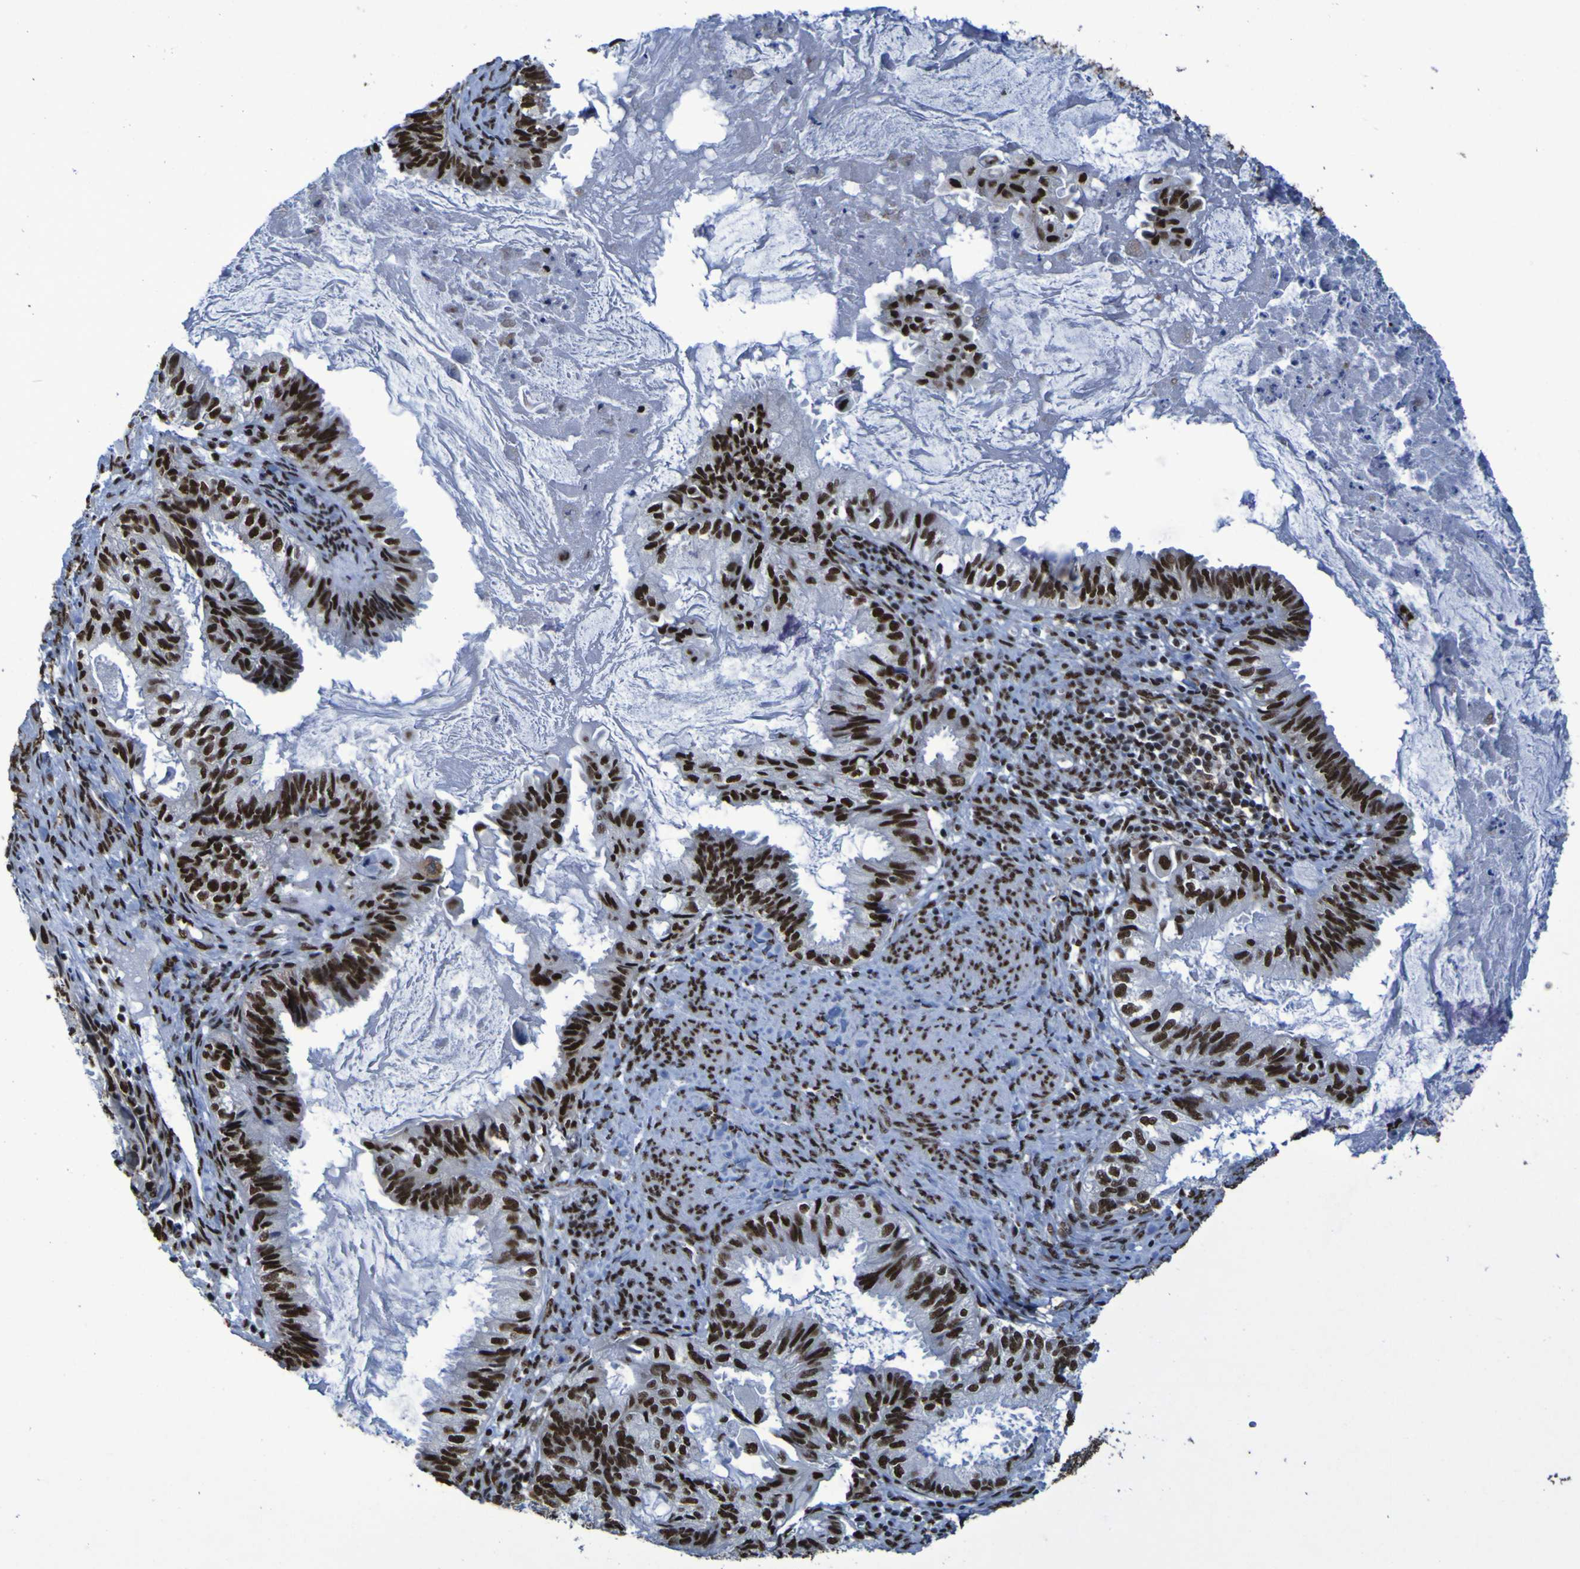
{"staining": {"intensity": "strong", "quantity": ">75%", "location": "nuclear"}, "tissue": "cervical cancer", "cell_type": "Tumor cells", "image_type": "cancer", "snomed": [{"axis": "morphology", "description": "Normal tissue, NOS"}, {"axis": "morphology", "description": "Adenocarcinoma, NOS"}, {"axis": "topography", "description": "Cervix"}, {"axis": "topography", "description": "Endometrium"}], "caption": "Brown immunohistochemical staining in human cervical adenocarcinoma displays strong nuclear staining in about >75% of tumor cells. The staining is performed using DAB brown chromogen to label protein expression. The nuclei are counter-stained blue using hematoxylin.", "gene": "HNRNPR", "patient": {"sex": "female", "age": 86}}